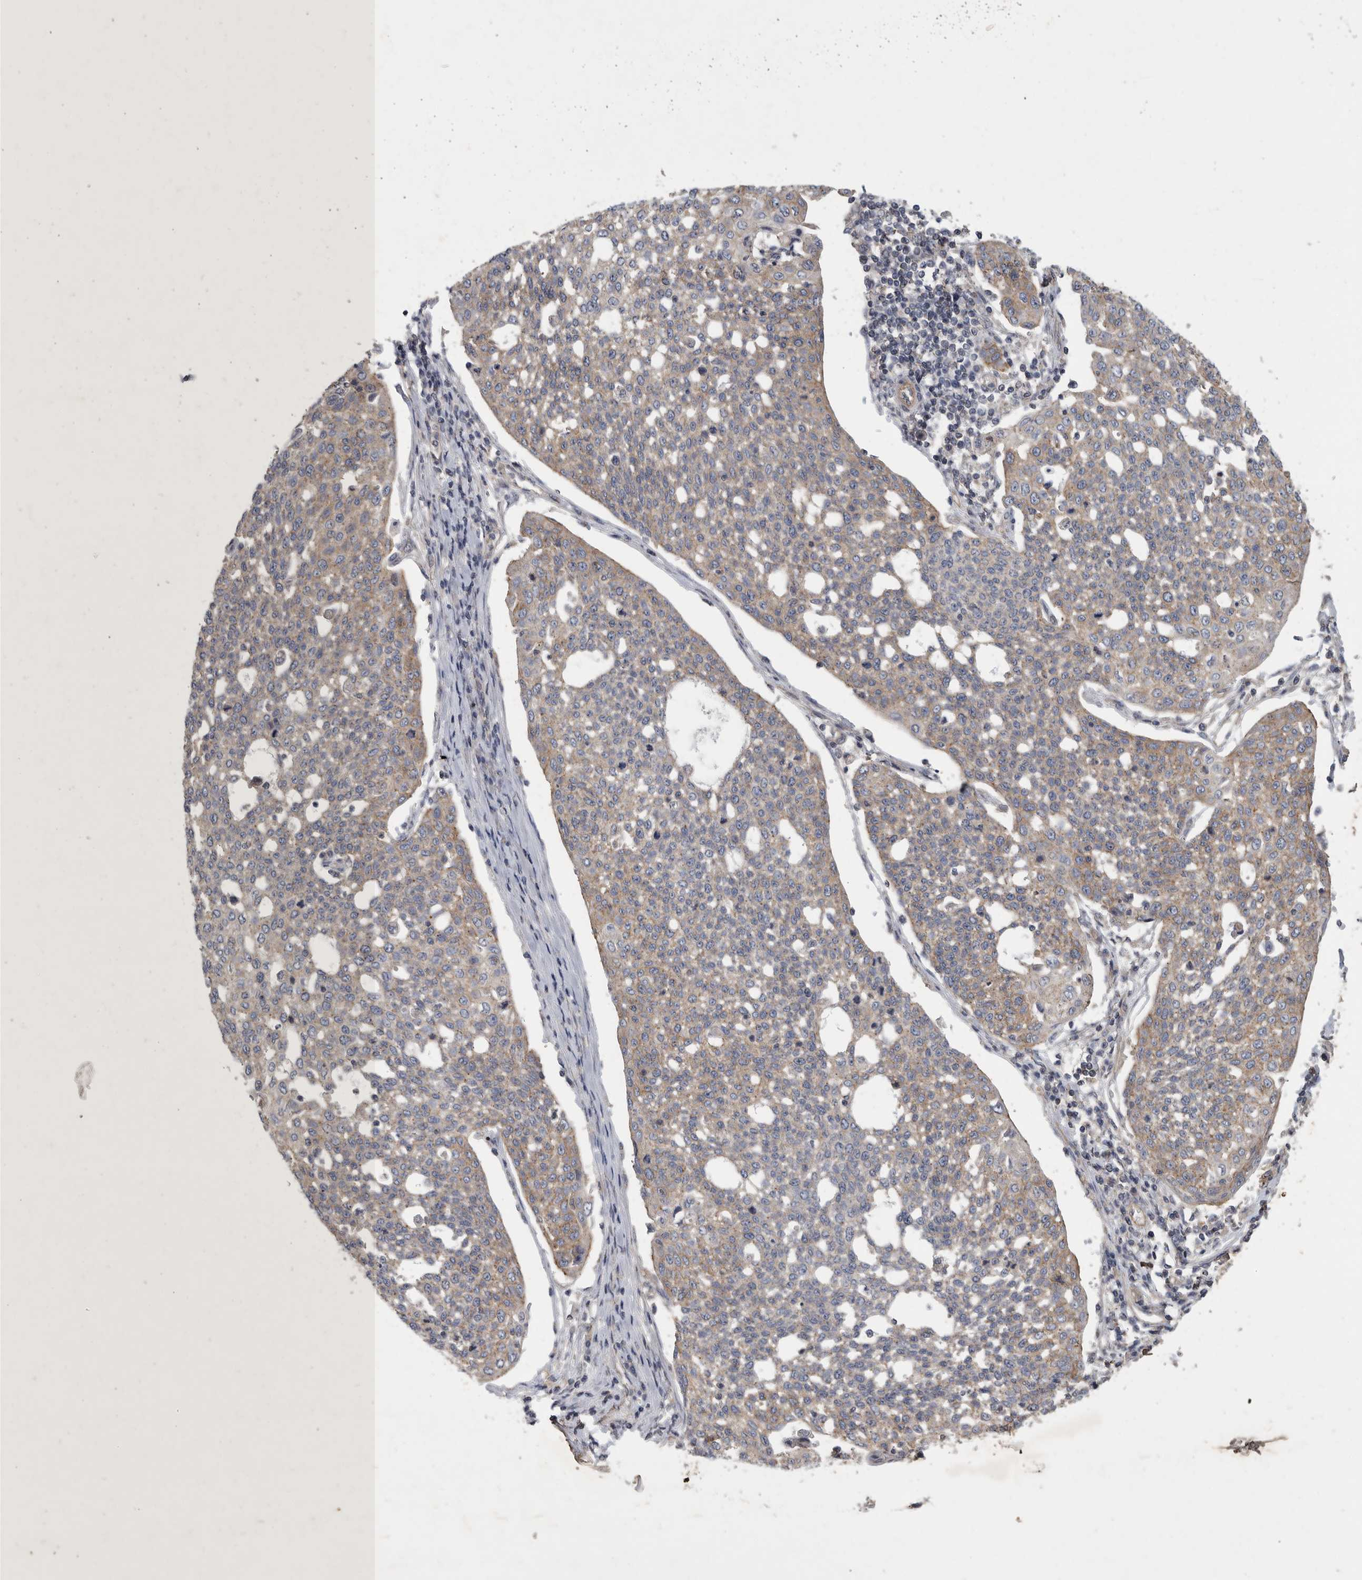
{"staining": {"intensity": "weak", "quantity": "25%-75%", "location": "cytoplasmic/membranous"}, "tissue": "cervical cancer", "cell_type": "Tumor cells", "image_type": "cancer", "snomed": [{"axis": "morphology", "description": "Squamous cell carcinoma, NOS"}, {"axis": "topography", "description": "Cervix"}], "caption": "There is low levels of weak cytoplasmic/membranous staining in tumor cells of cervical squamous cell carcinoma, as demonstrated by immunohistochemical staining (brown color).", "gene": "MLPH", "patient": {"sex": "female", "age": 34}}